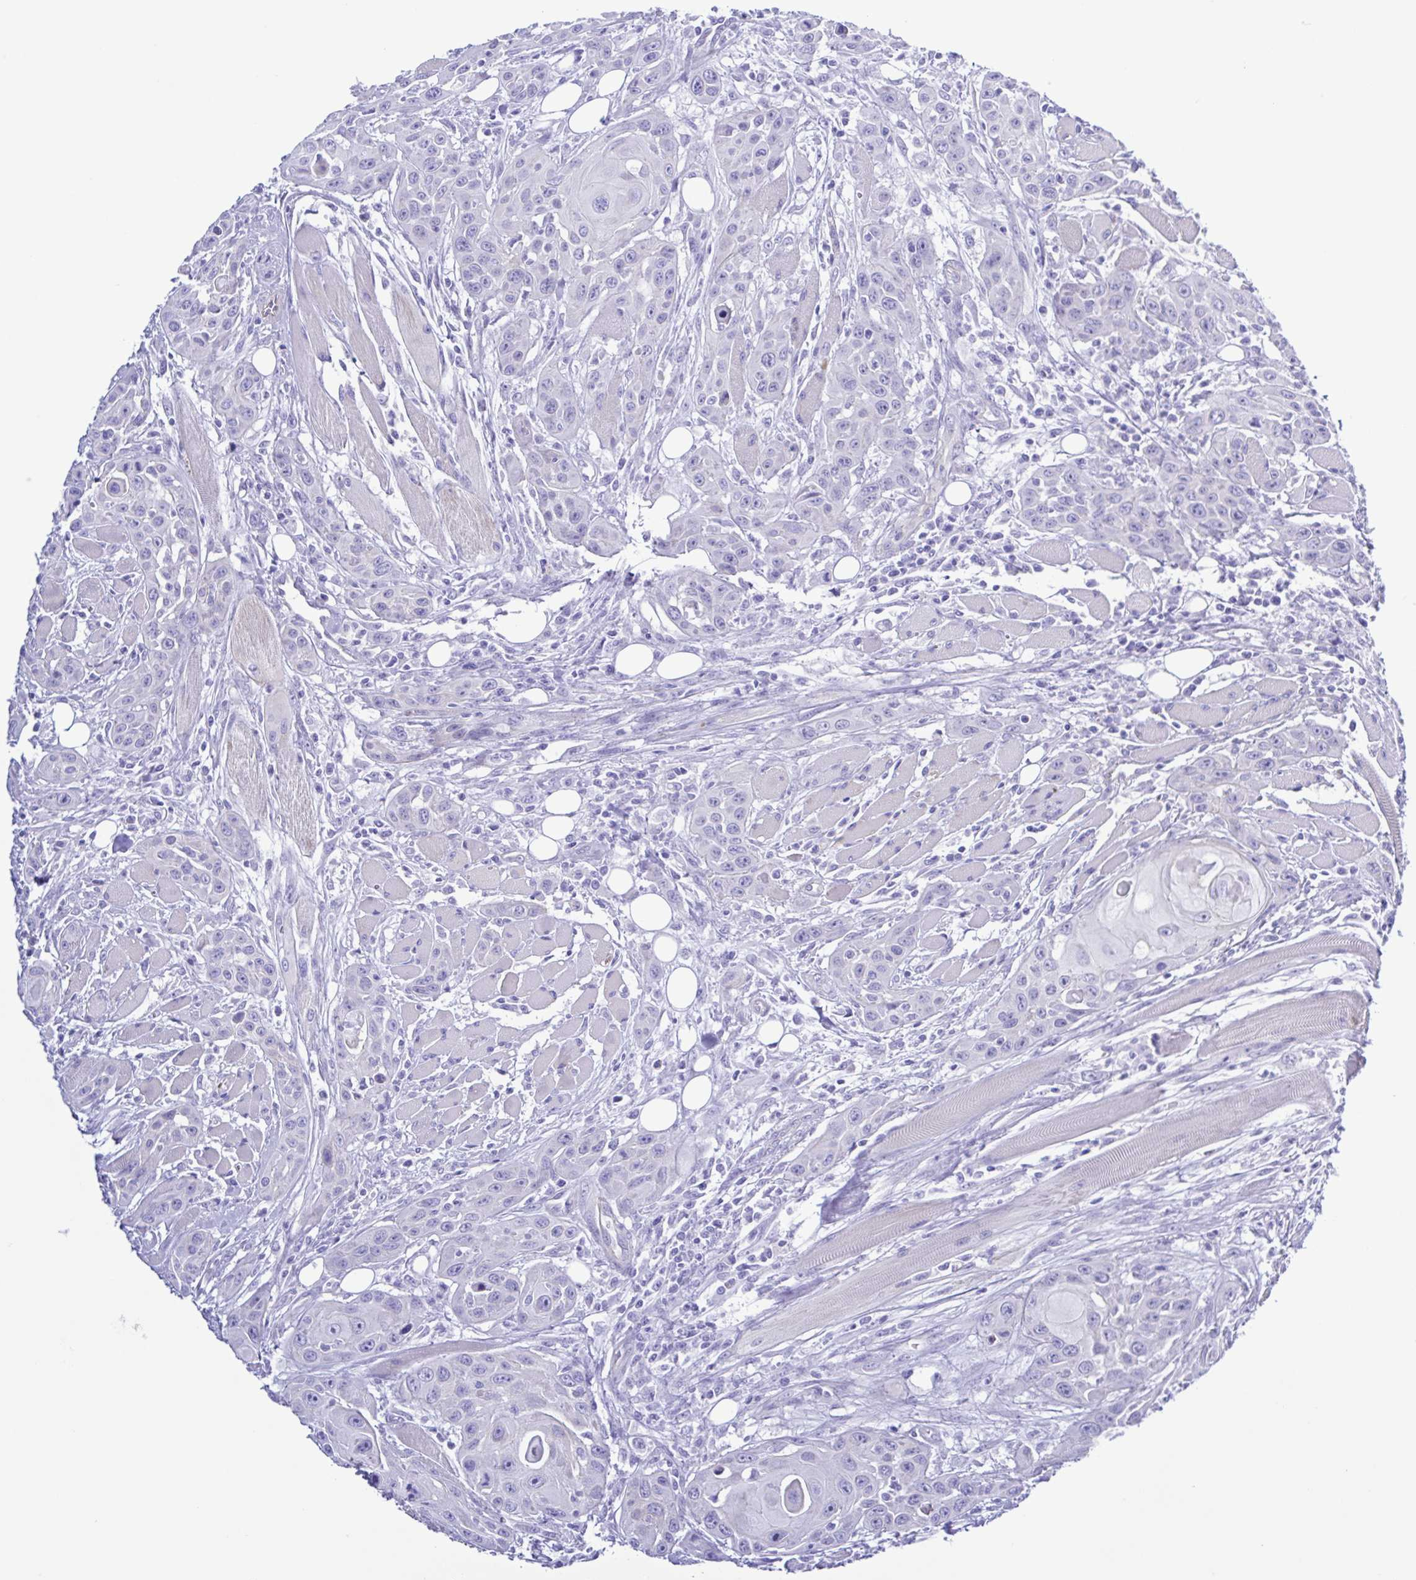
{"staining": {"intensity": "negative", "quantity": "none", "location": "none"}, "tissue": "head and neck cancer", "cell_type": "Tumor cells", "image_type": "cancer", "snomed": [{"axis": "morphology", "description": "Squamous cell carcinoma, NOS"}, {"axis": "topography", "description": "Head-Neck"}], "caption": "Immunohistochemistry (IHC) of head and neck cancer (squamous cell carcinoma) shows no staining in tumor cells.", "gene": "CYP11A1", "patient": {"sex": "female", "age": 80}}